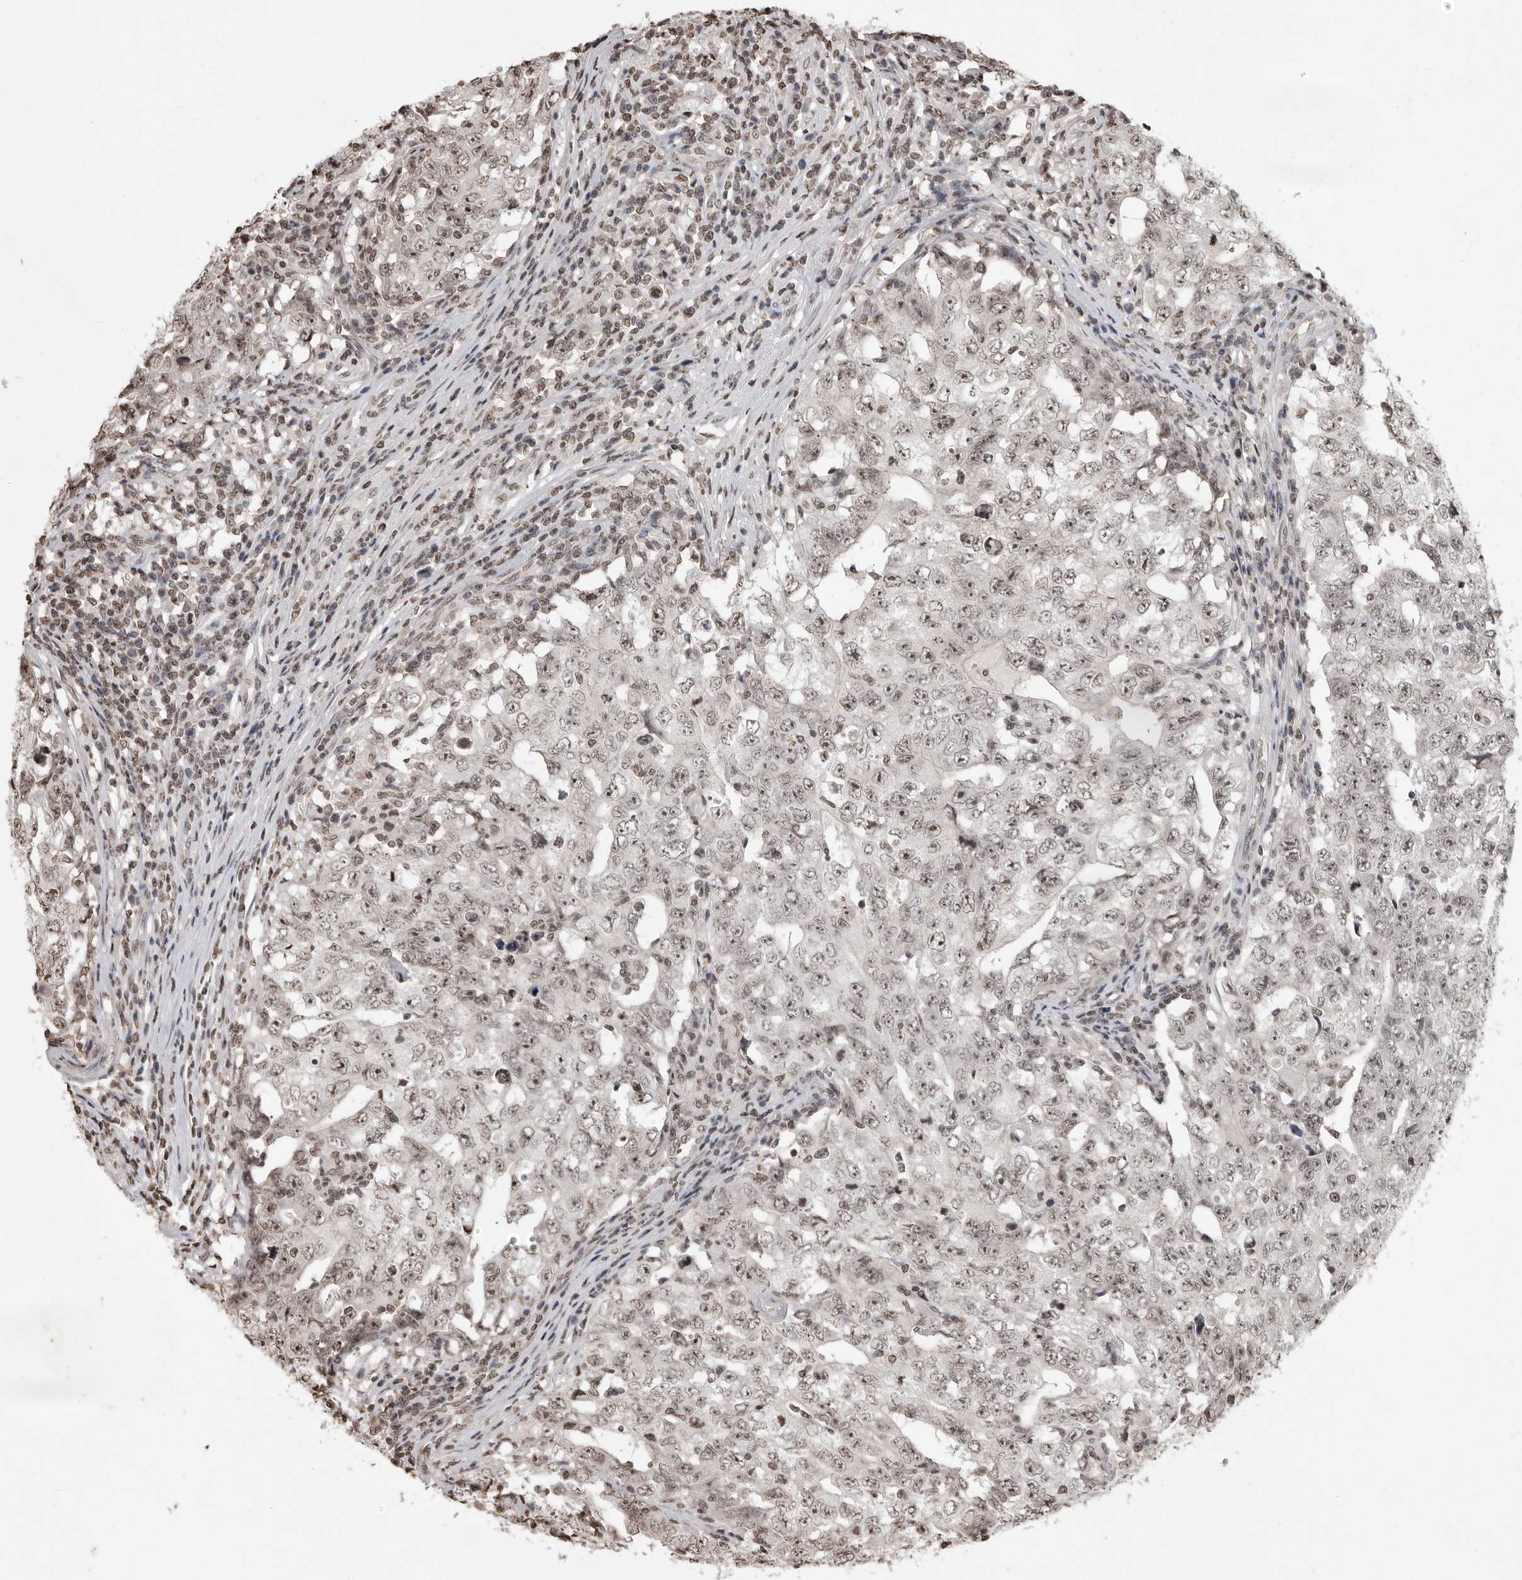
{"staining": {"intensity": "weak", "quantity": ">75%", "location": "nuclear"}, "tissue": "testis cancer", "cell_type": "Tumor cells", "image_type": "cancer", "snomed": [{"axis": "morphology", "description": "Carcinoma, Embryonal, NOS"}, {"axis": "topography", "description": "Testis"}], "caption": "IHC staining of testis cancer (embryonal carcinoma), which exhibits low levels of weak nuclear positivity in approximately >75% of tumor cells indicating weak nuclear protein staining. The staining was performed using DAB (3,3'-diaminobenzidine) (brown) for protein detection and nuclei were counterstained in hematoxylin (blue).", "gene": "WDR45", "patient": {"sex": "male", "age": 26}}